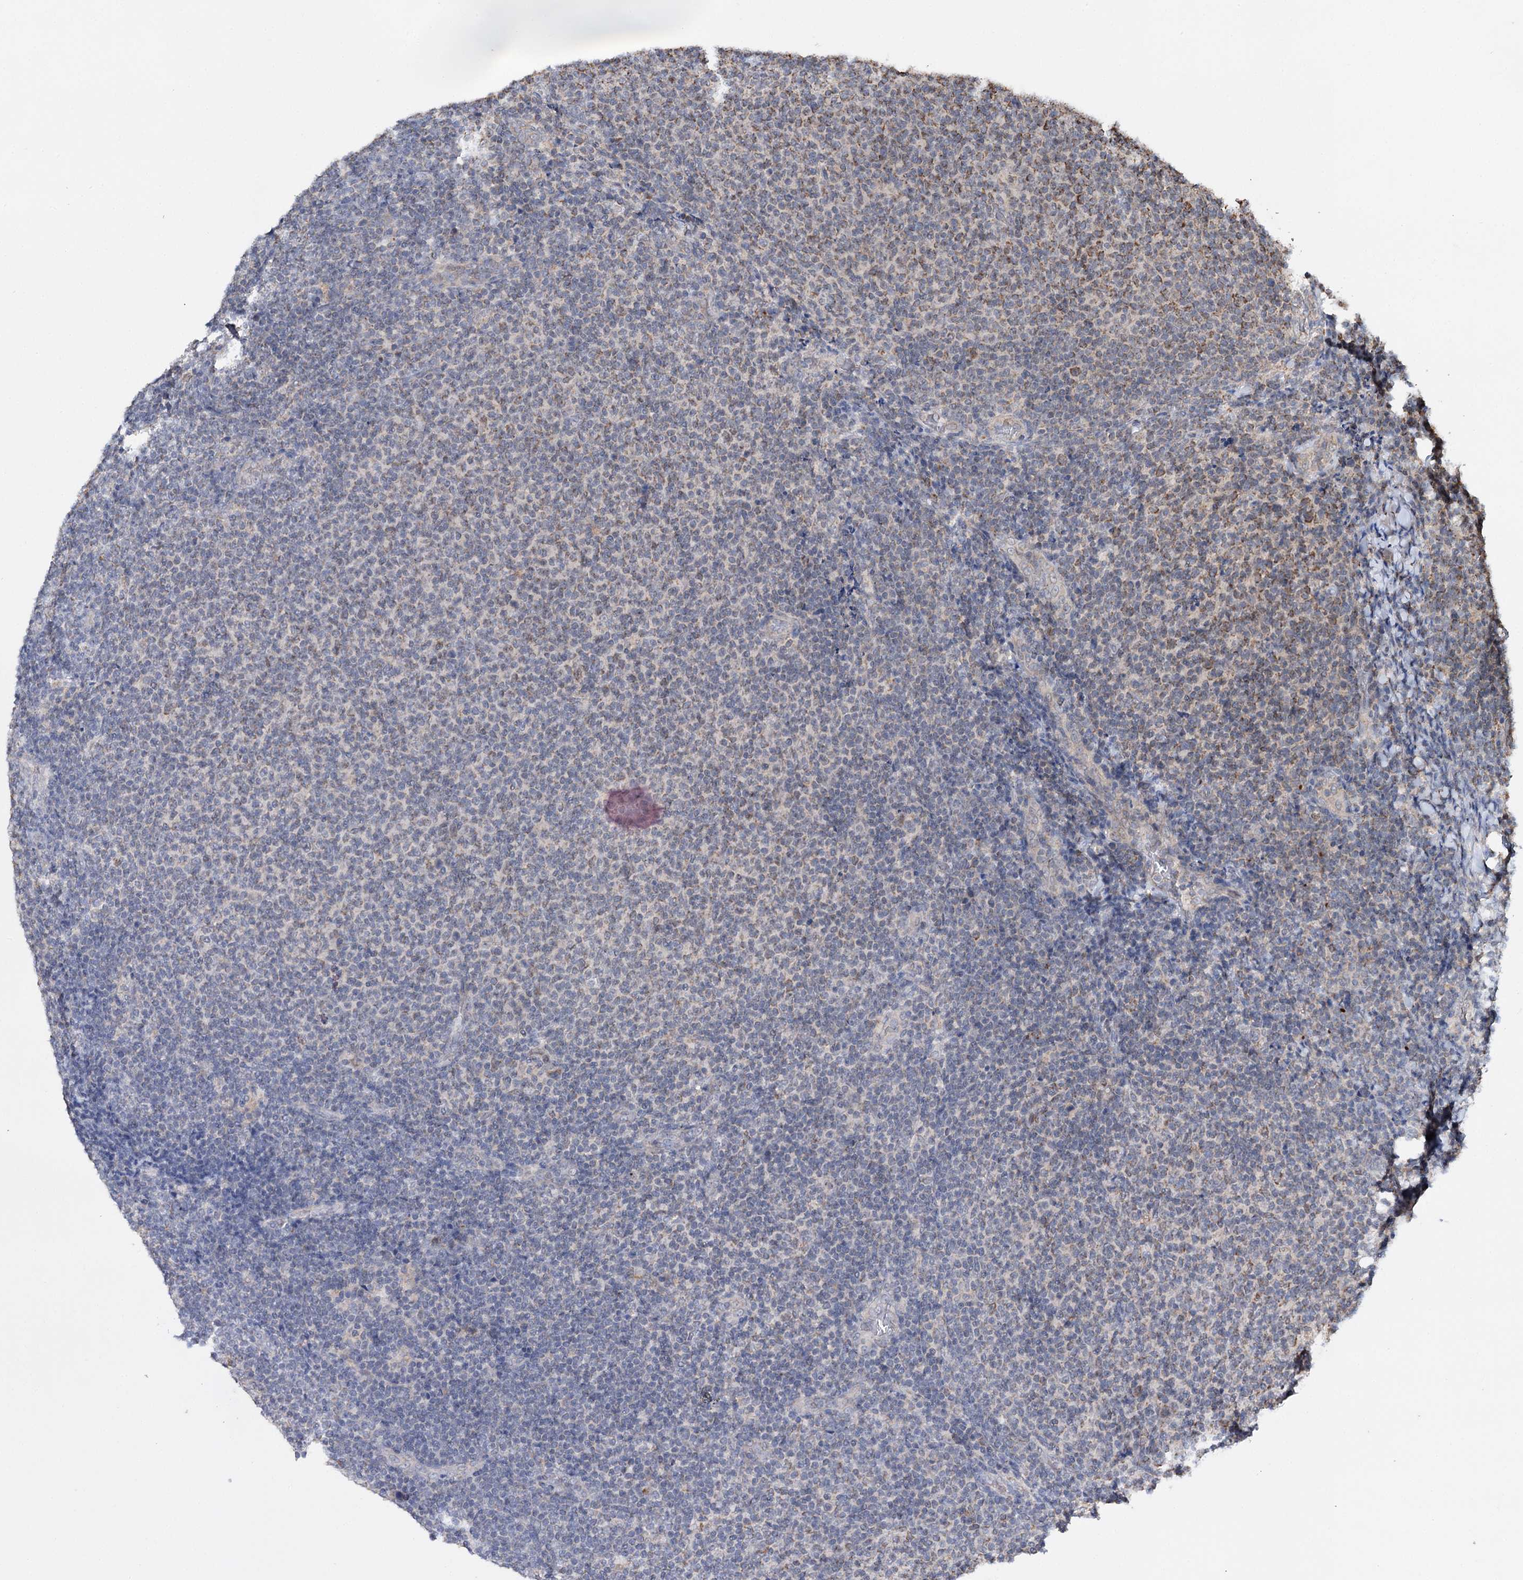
{"staining": {"intensity": "moderate", "quantity": "<25%", "location": "cytoplasmic/membranous"}, "tissue": "lymphoma", "cell_type": "Tumor cells", "image_type": "cancer", "snomed": [{"axis": "morphology", "description": "Malignant lymphoma, non-Hodgkin's type, Low grade"}, {"axis": "topography", "description": "Lymph node"}], "caption": "High-power microscopy captured an immunohistochemistry photomicrograph of low-grade malignant lymphoma, non-Hodgkin's type, revealing moderate cytoplasmic/membranous expression in approximately <25% of tumor cells.", "gene": "PIK3CB", "patient": {"sex": "male", "age": 66}}